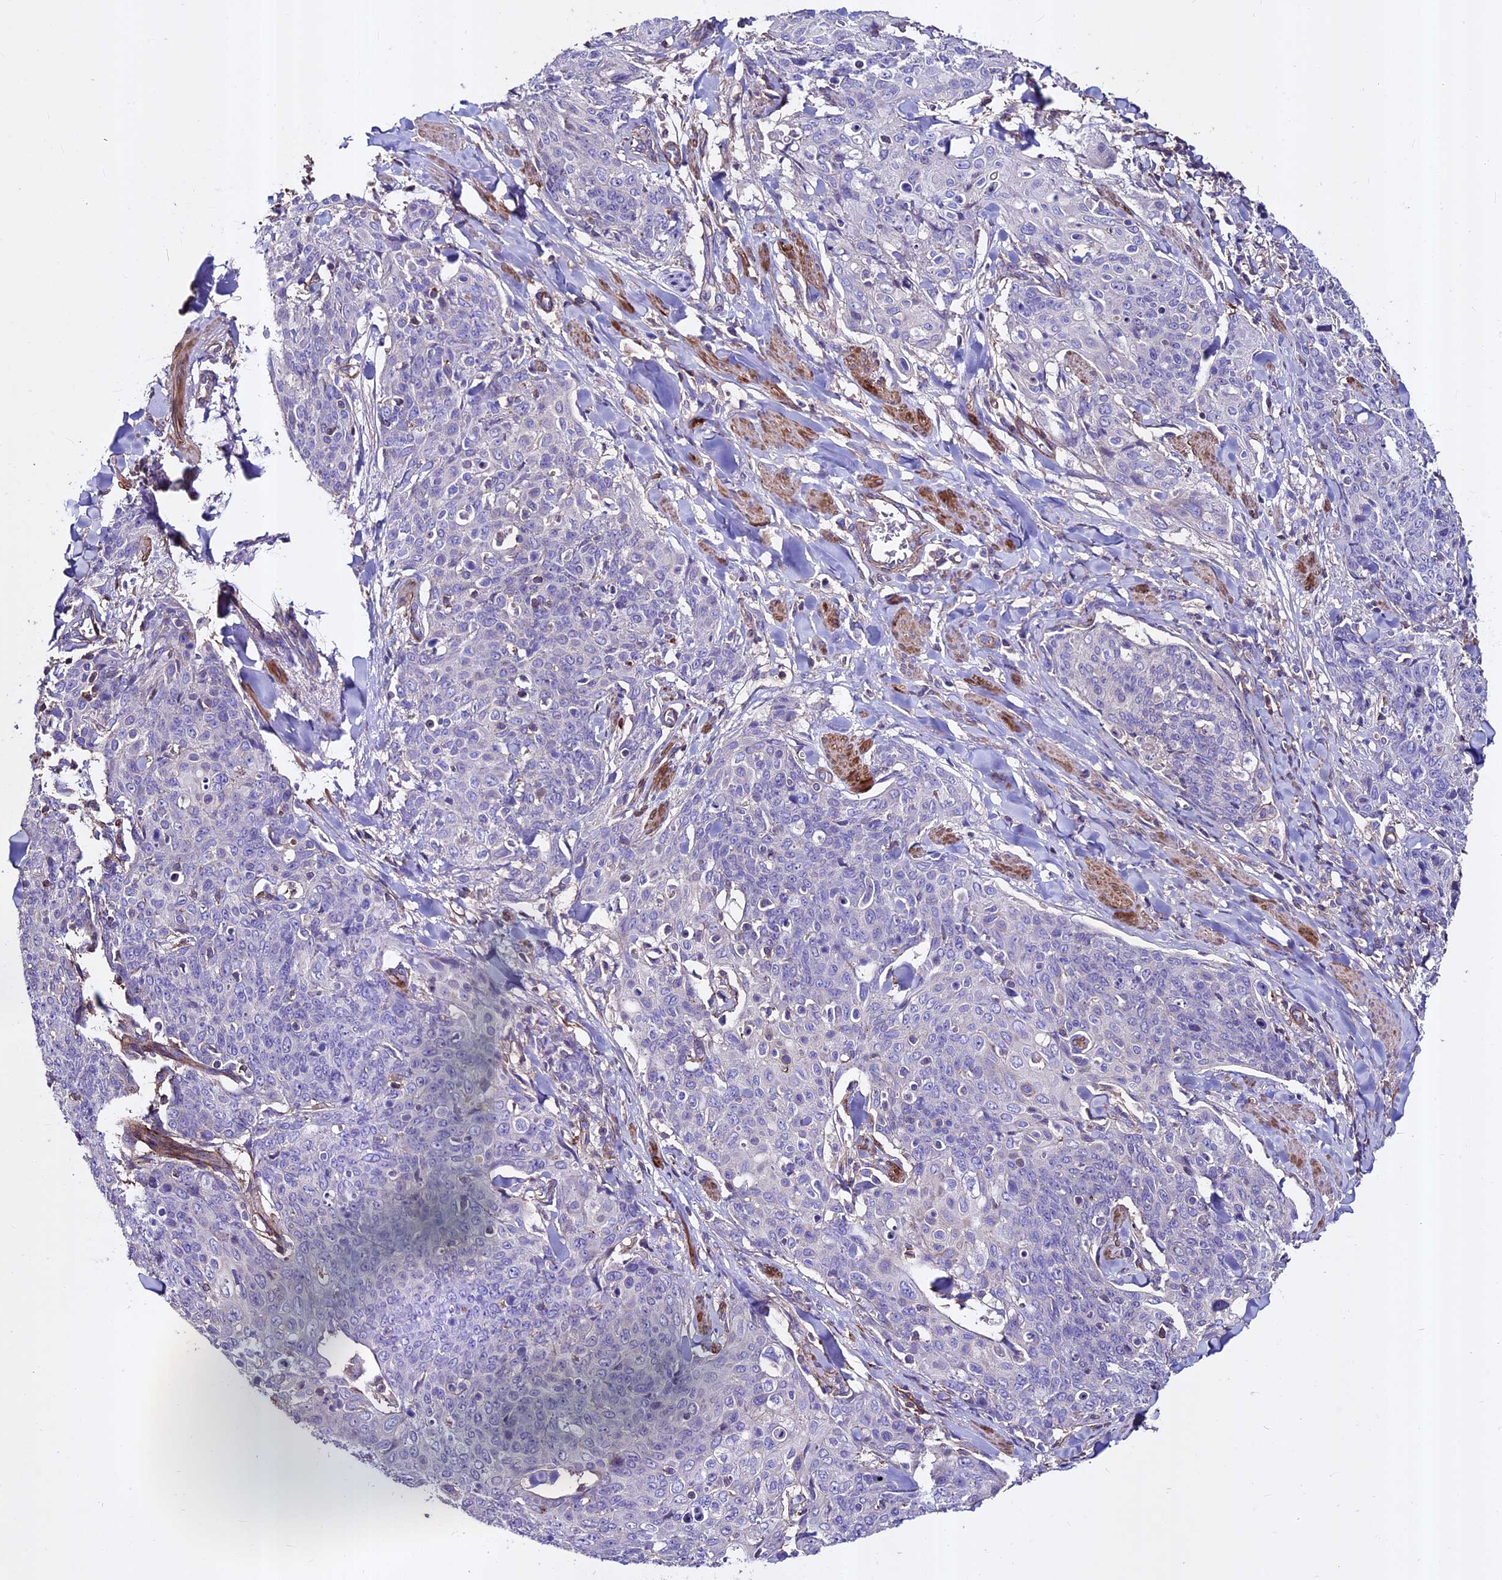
{"staining": {"intensity": "negative", "quantity": "none", "location": "none"}, "tissue": "skin cancer", "cell_type": "Tumor cells", "image_type": "cancer", "snomed": [{"axis": "morphology", "description": "Squamous cell carcinoma, NOS"}, {"axis": "topography", "description": "Skin"}, {"axis": "topography", "description": "Vulva"}], "caption": "High magnification brightfield microscopy of skin cancer (squamous cell carcinoma) stained with DAB (3,3'-diaminobenzidine) (brown) and counterstained with hematoxylin (blue): tumor cells show no significant positivity.", "gene": "EVA1B", "patient": {"sex": "female", "age": 85}}